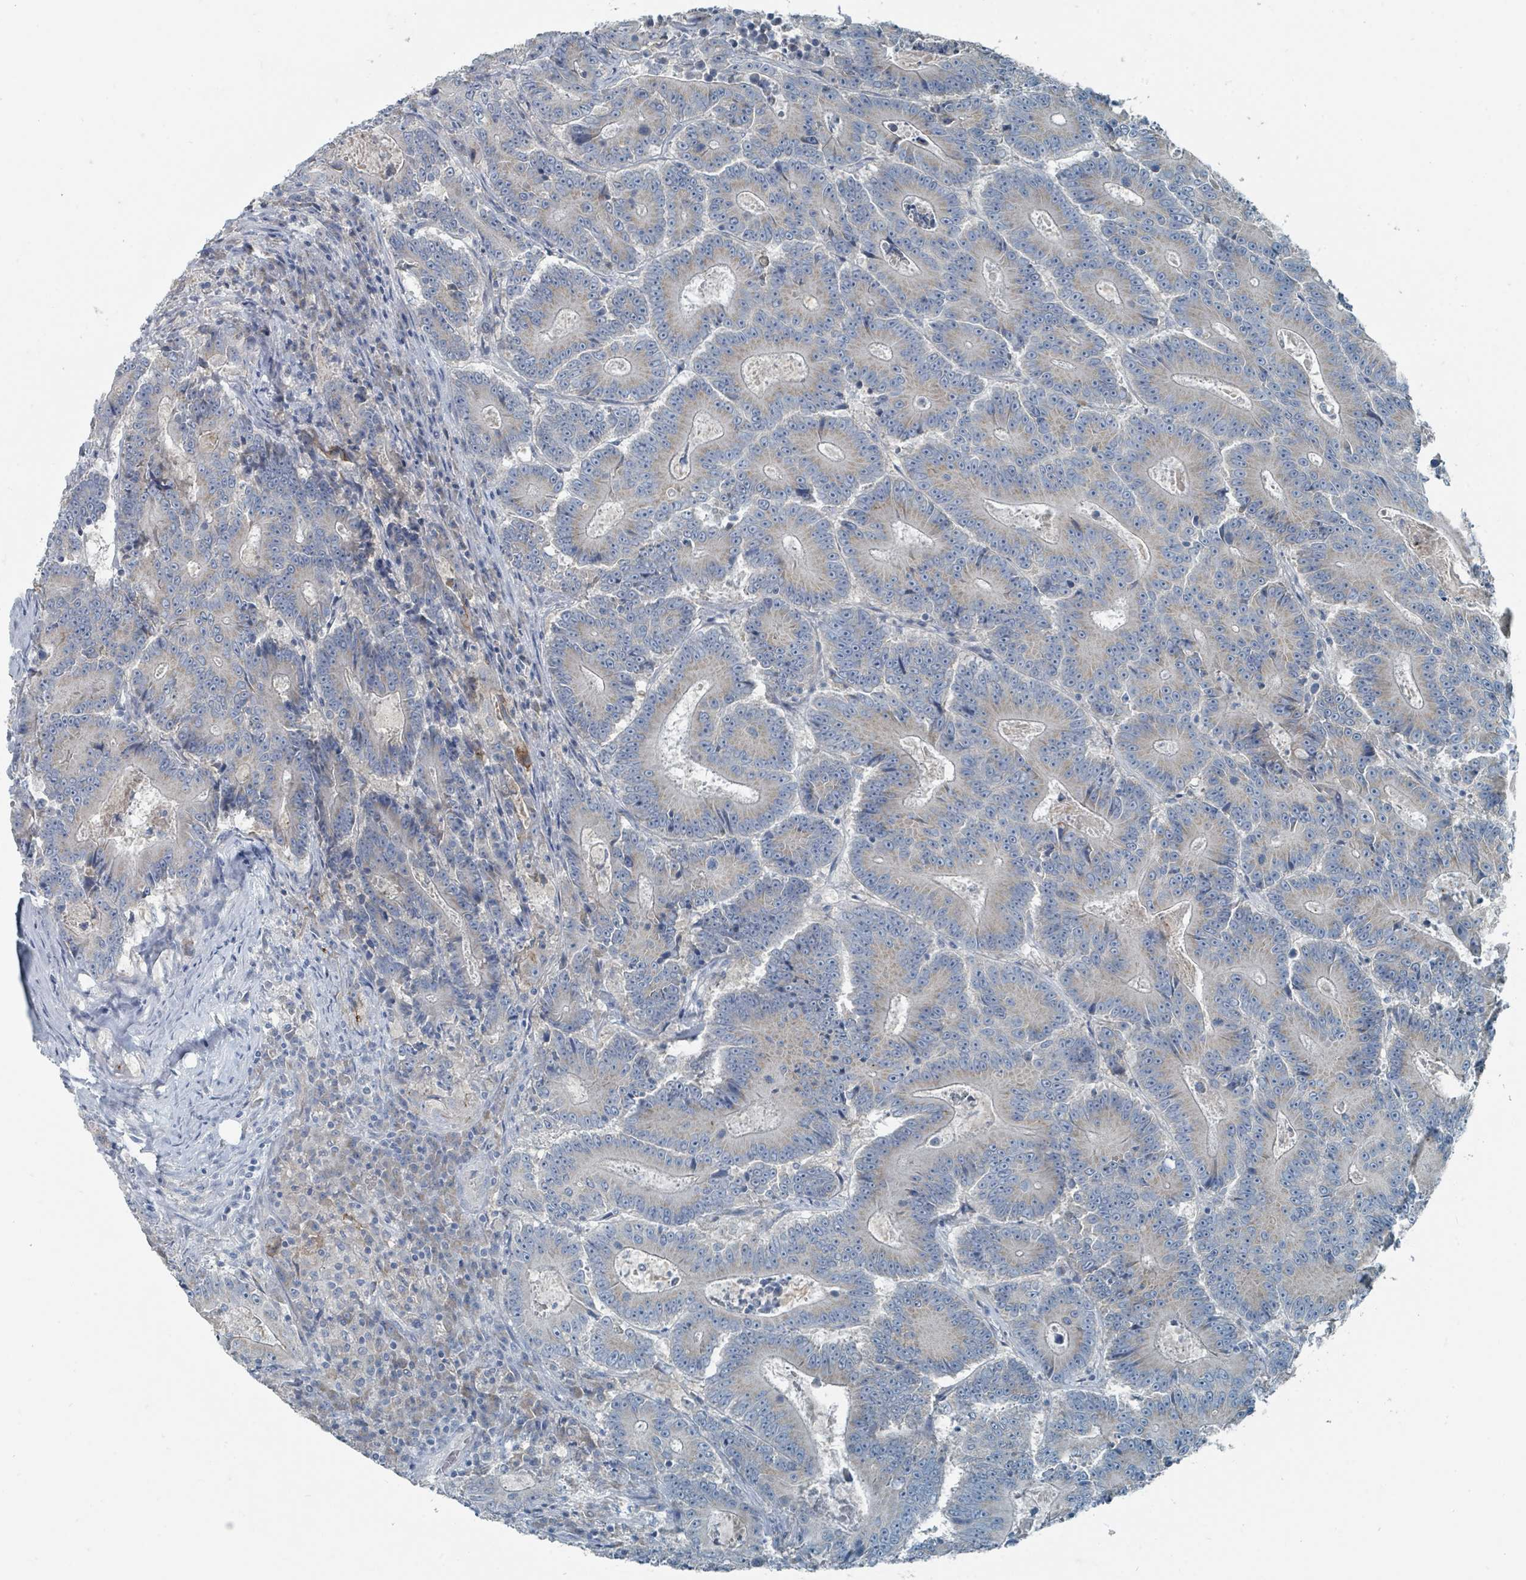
{"staining": {"intensity": "weak", "quantity": "<25%", "location": "cytoplasmic/membranous"}, "tissue": "colorectal cancer", "cell_type": "Tumor cells", "image_type": "cancer", "snomed": [{"axis": "morphology", "description": "Adenocarcinoma, NOS"}, {"axis": "topography", "description": "Colon"}], "caption": "DAB immunohistochemical staining of colorectal adenocarcinoma shows no significant staining in tumor cells. (Immunohistochemistry (ihc), brightfield microscopy, high magnification).", "gene": "RASA4", "patient": {"sex": "male", "age": 83}}